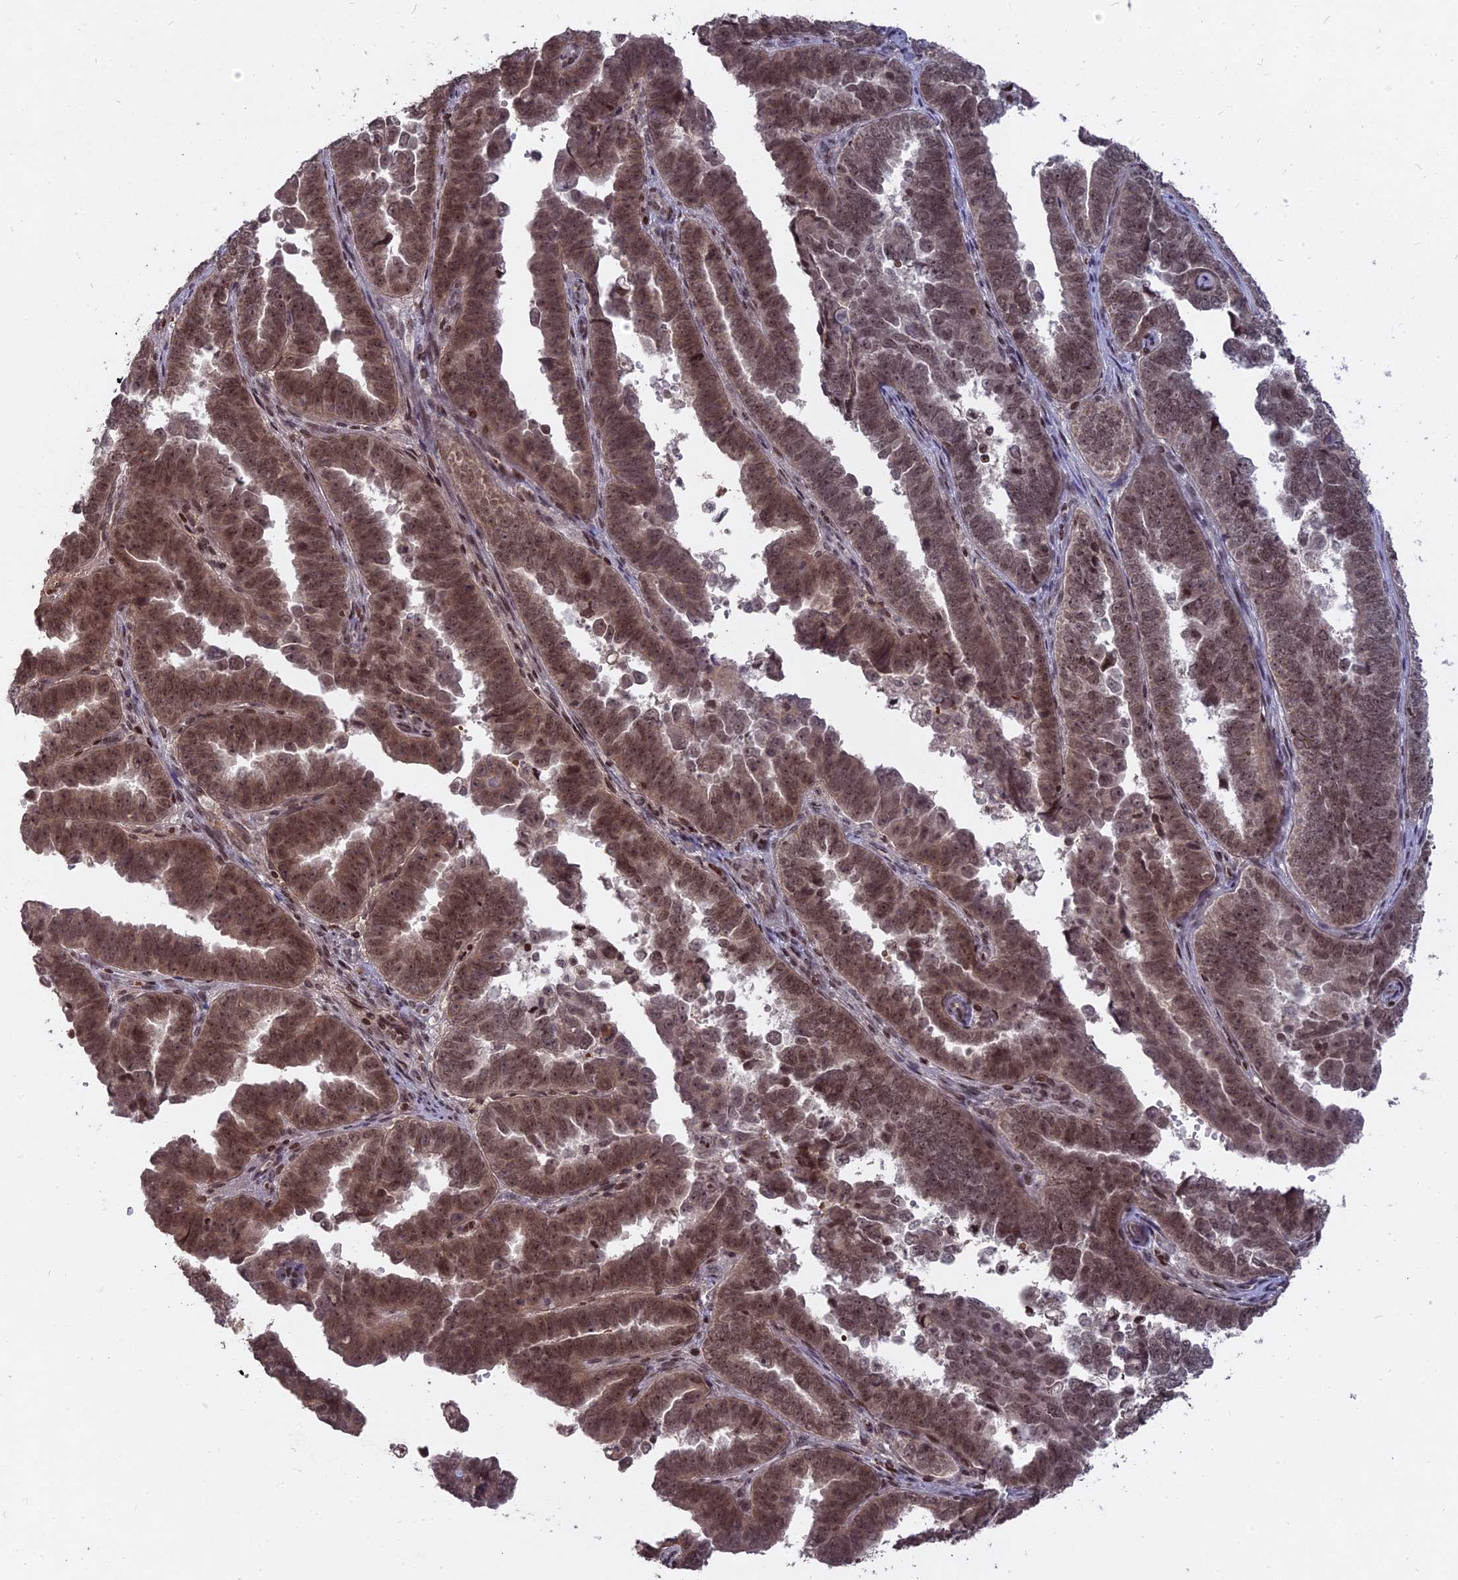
{"staining": {"intensity": "moderate", "quantity": ">75%", "location": "nuclear"}, "tissue": "endometrial cancer", "cell_type": "Tumor cells", "image_type": "cancer", "snomed": [{"axis": "morphology", "description": "Adenocarcinoma, NOS"}, {"axis": "topography", "description": "Endometrium"}], "caption": "Human endometrial adenocarcinoma stained with a protein marker exhibits moderate staining in tumor cells.", "gene": "NR1H3", "patient": {"sex": "female", "age": 75}}